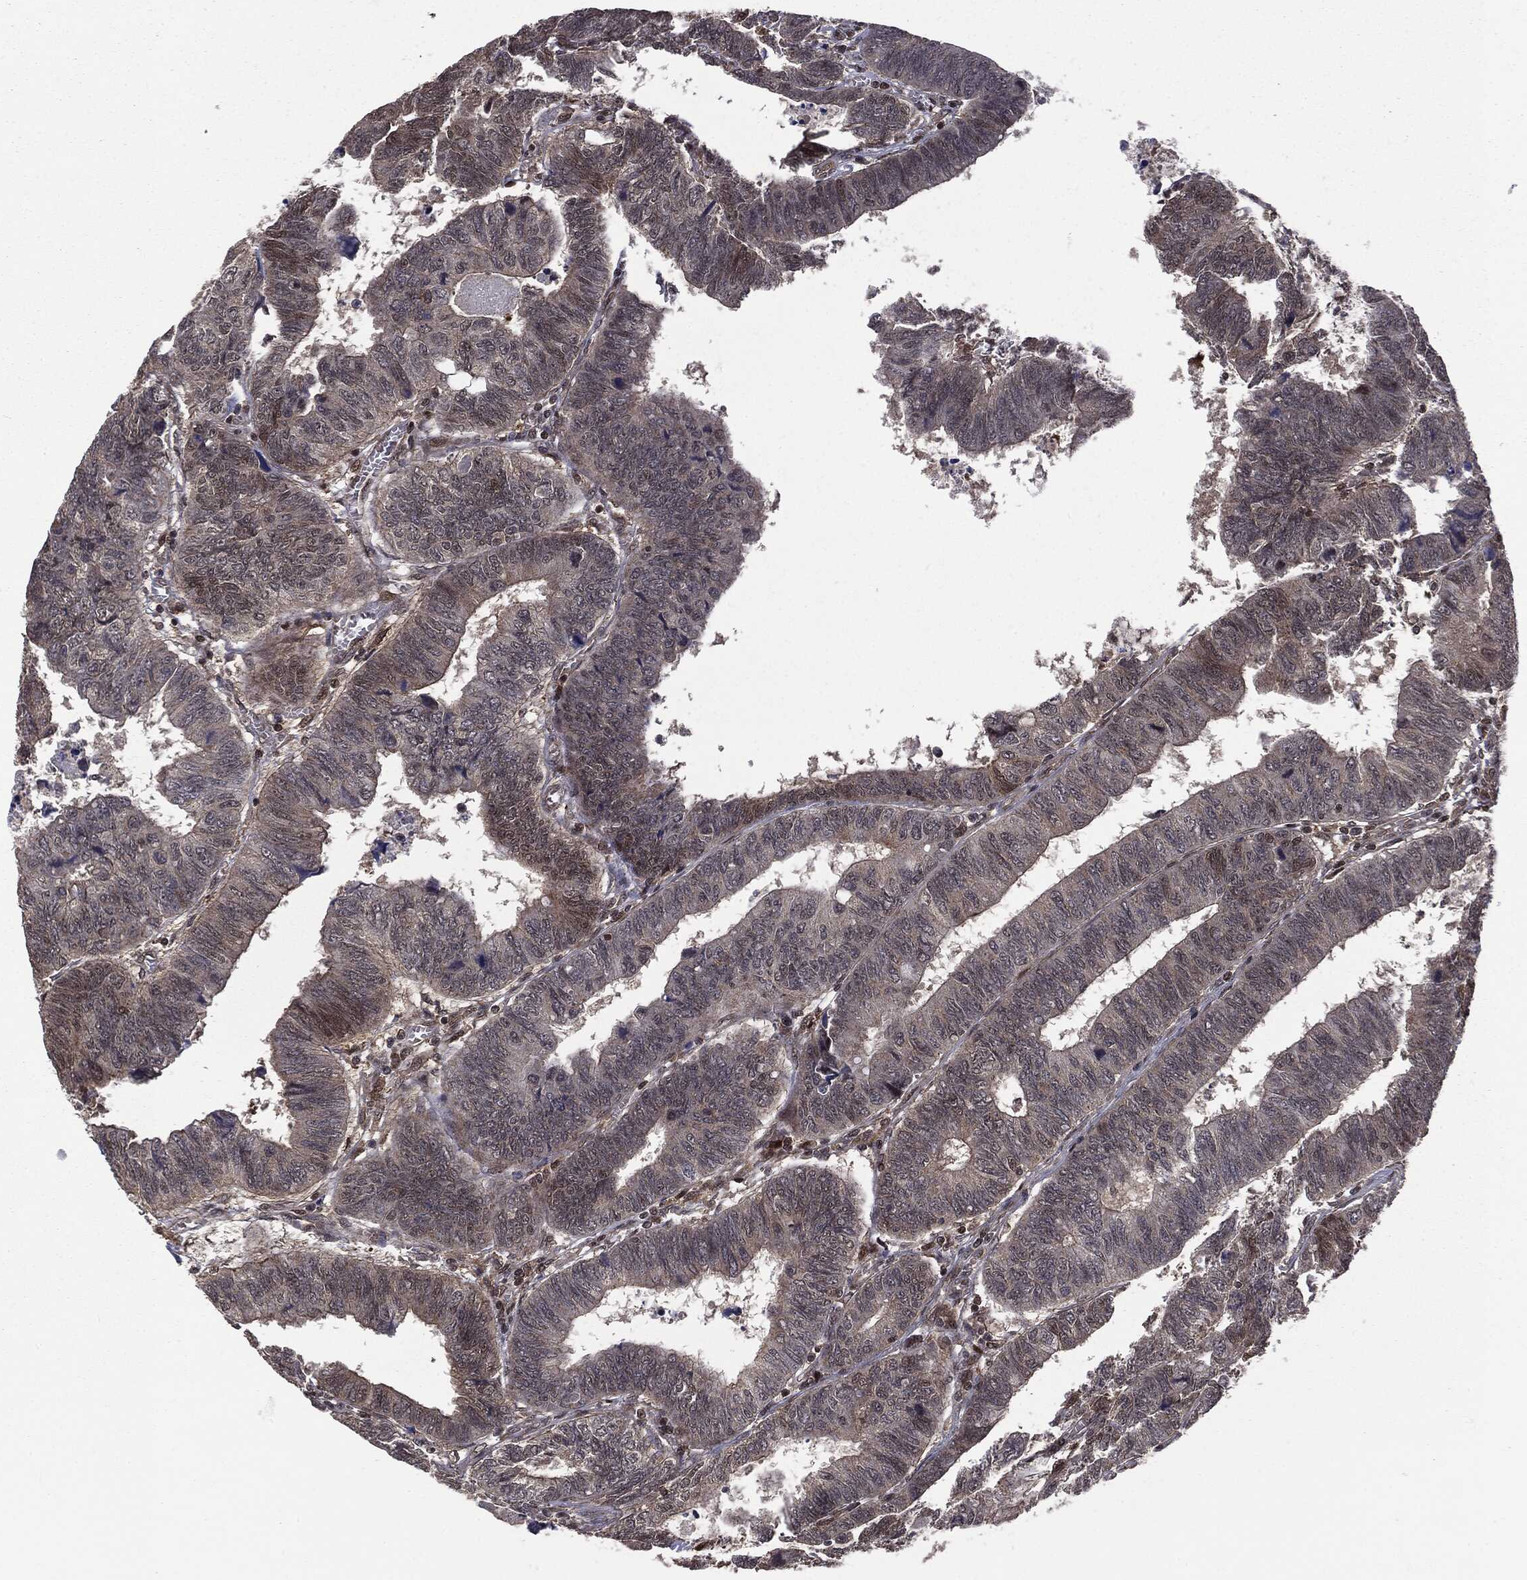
{"staining": {"intensity": "weak", "quantity": "<25%", "location": "cytoplasmic/membranous,nuclear"}, "tissue": "colorectal cancer", "cell_type": "Tumor cells", "image_type": "cancer", "snomed": [{"axis": "morphology", "description": "Adenocarcinoma, NOS"}, {"axis": "topography", "description": "Colon"}], "caption": "This is a image of immunohistochemistry (IHC) staining of colorectal cancer, which shows no expression in tumor cells. (DAB (3,3'-diaminobenzidine) immunohistochemistry (IHC) with hematoxylin counter stain).", "gene": "PTPA", "patient": {"sex": "male", "age": 62}}